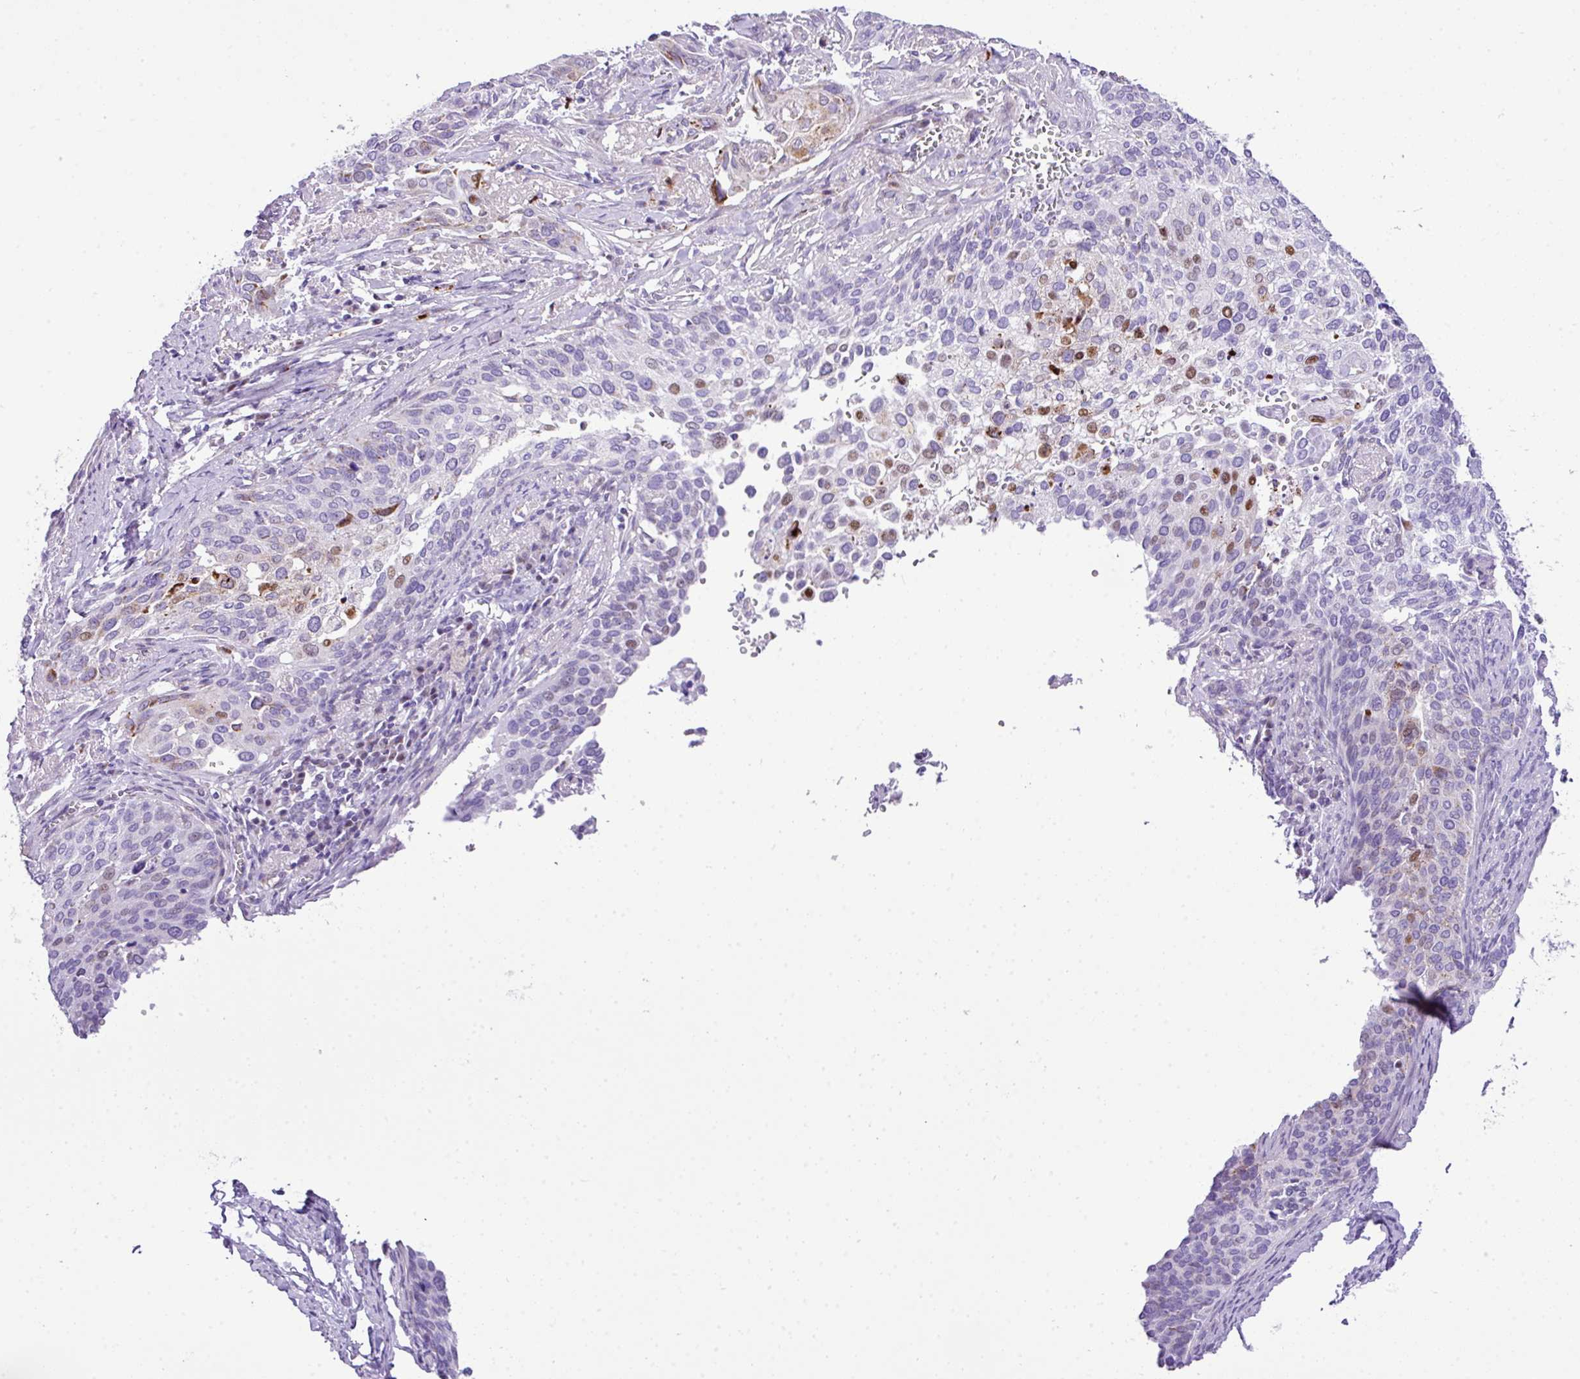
{"staining": {"intensity": "moderate", "quantity": "<25%", "location": "cytoplasmic/membranous"}, "tissue": "cervical cancer", "cell_type": "Tumor cells", "image_type": "cancer", "snomed": [{"axis": "morphology", "description": "Squamous cell carcinoma, NOS"}, {"axis": "topography", "description": "Cervix"}], "caption": "This is a photomicrograph of immunohistochemistry staining of squamous cell carcinoma (cervical), which shows moderate staining in the cytoplasmic/membranous of tumor cells.", "gene": "RCAN2", "patient": {"sex": "female", "age": 44}}